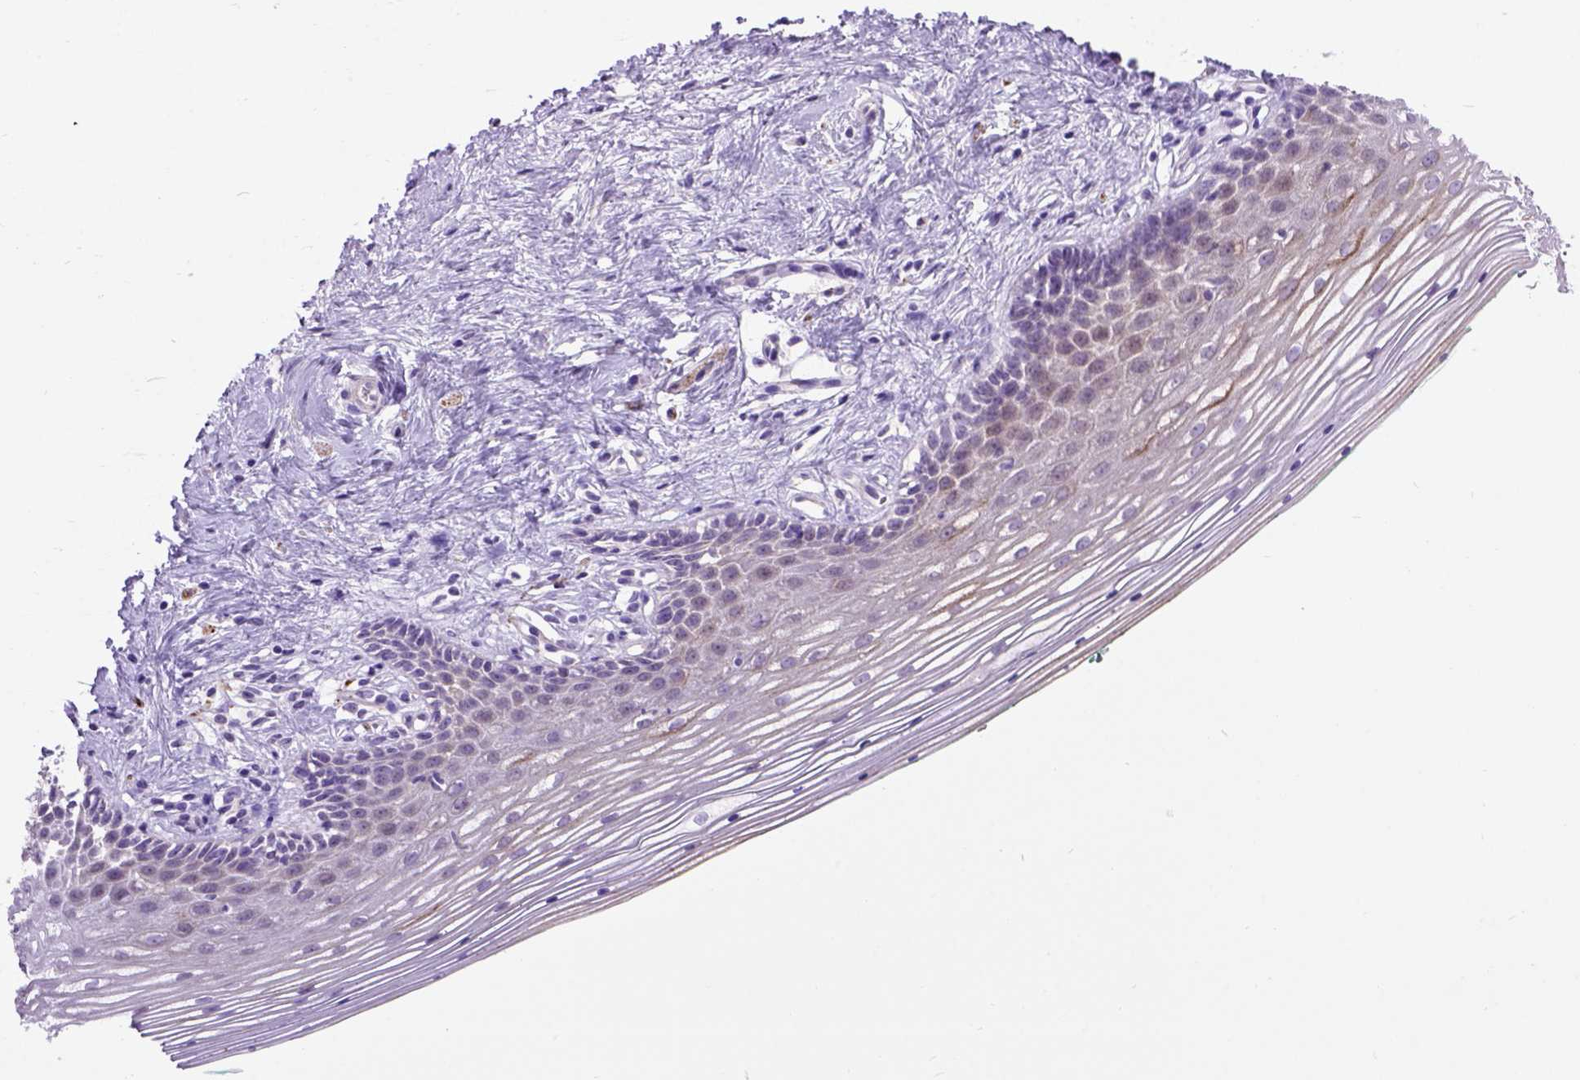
{"staining": {"intensity": "weak", "quantity": "25%-75%", "location": "cytoplasmic/membranous"}, "tissue": "vagina", "cell_type": "Squamous epithelial cells", "image_type": "normal", "snomed": [{"axis": "morphology", "description": "Normal tissue, NOS"}, {"axis": "topography", "description": "Vagina"}], "caption": "Immunohistochemical staining of benign vagina demonstrates 25%-75% levels of weak cytoplasmic/membranous protein expression in approximately 25%-75% of squamous epithelial cells. (brown staining indicates protein expression, while blue staining denotes nuclei).", "gene": "MAPT", "patient": {"sex": "female", "age": 42}}